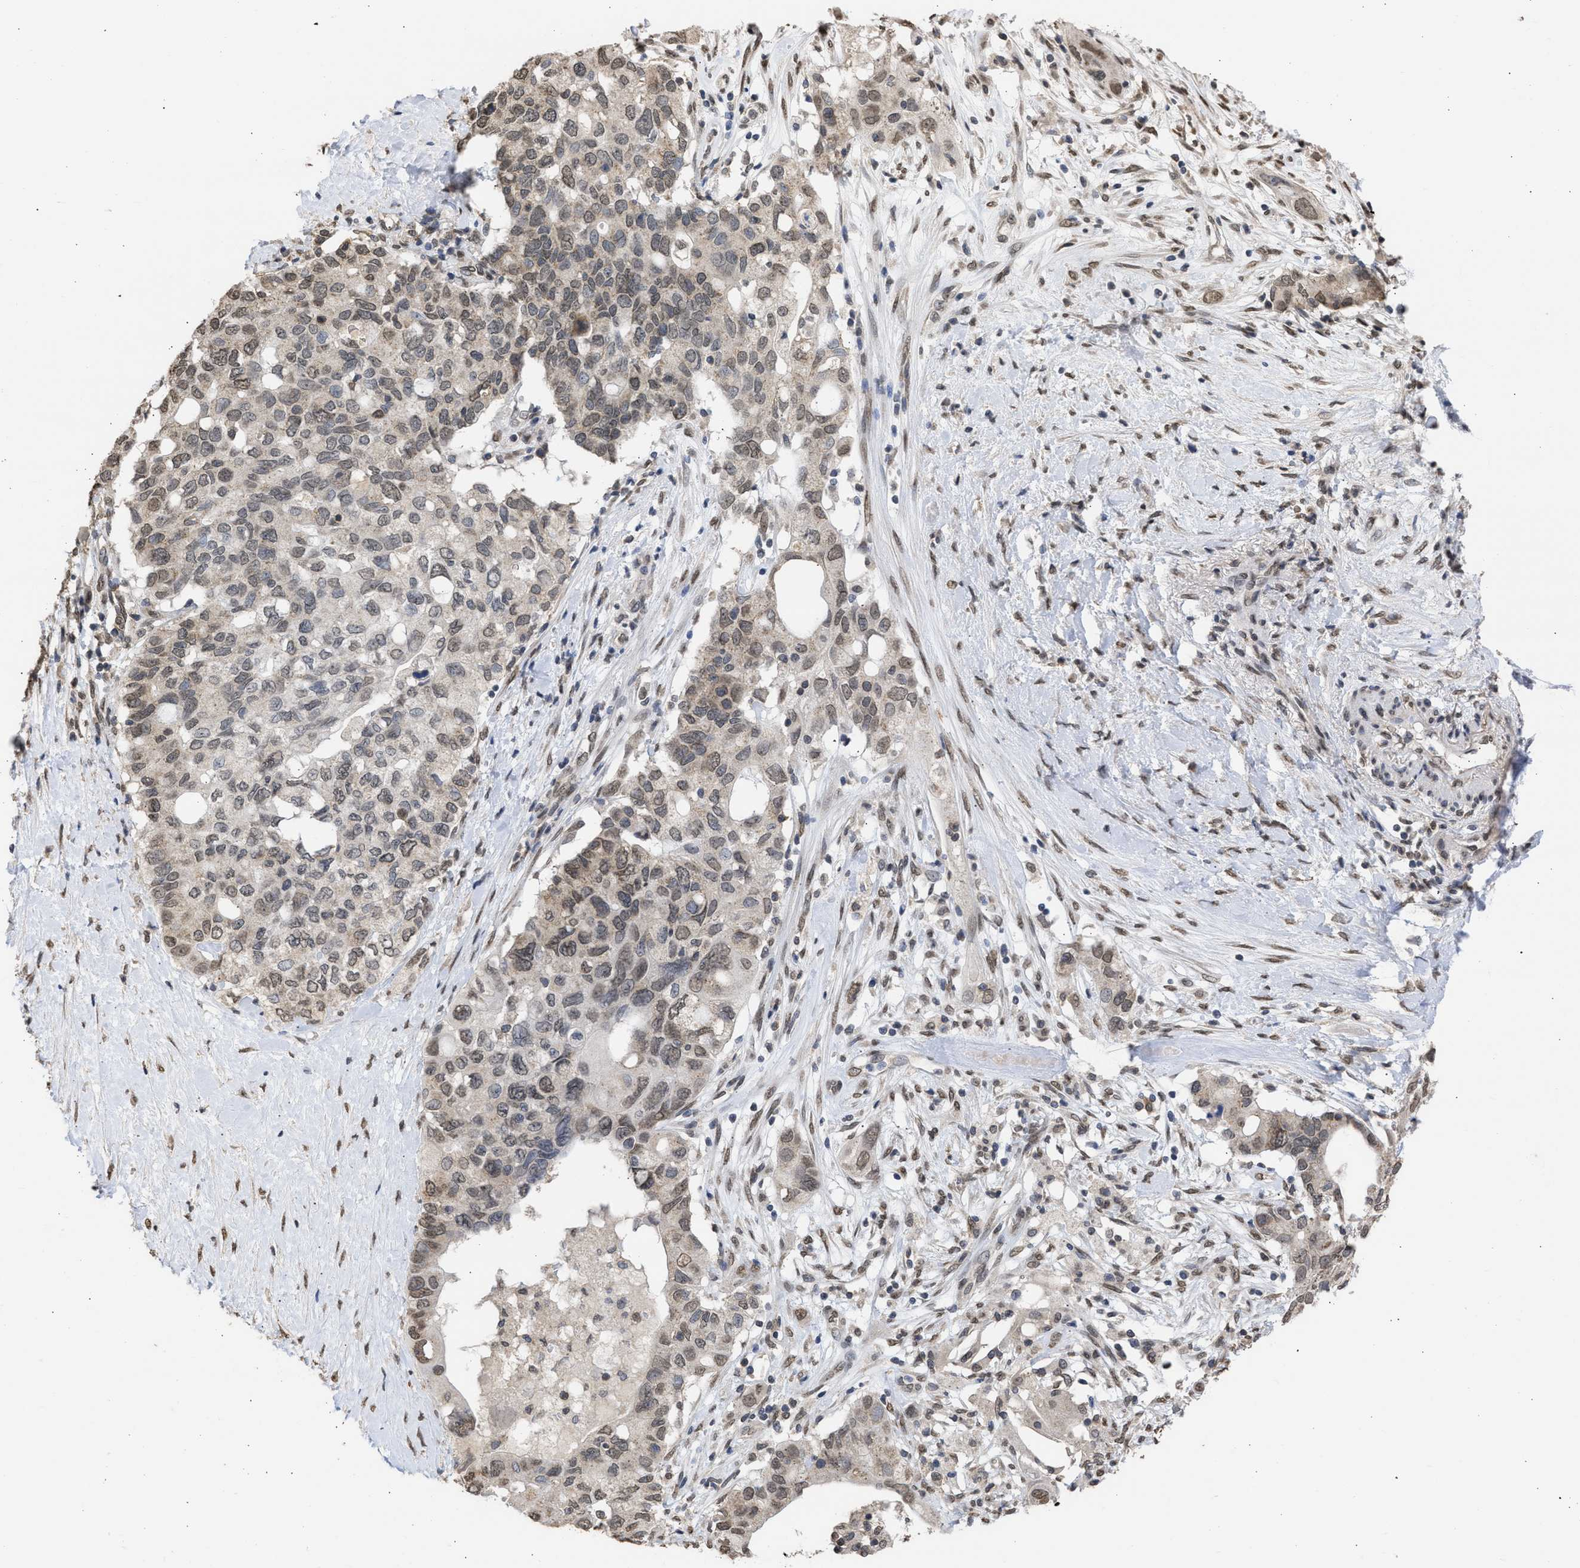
{"staining": {"intensity": "moderate", "quantity": "<25%", "location": "cytoplasmic/membranous,nuclear"}, "tissue": "pancreatic cancer", "cell_type": "Tumor cells", "image_type": "cancer", "snomed": [{"axis": "morphology", "description": "Adenocarcinoma, NOS"}, {"axis": "topography", "description": "Pancreas"}], "caption": "Protein staining of adenocarcinoma (pancreatic) tissue reveals moderate cytoplasmic/membranous and nuclear expression in approximately <25% of tumor cells.", "gene": "NUP35", "patient": {"sex": "female", "age": 56}}